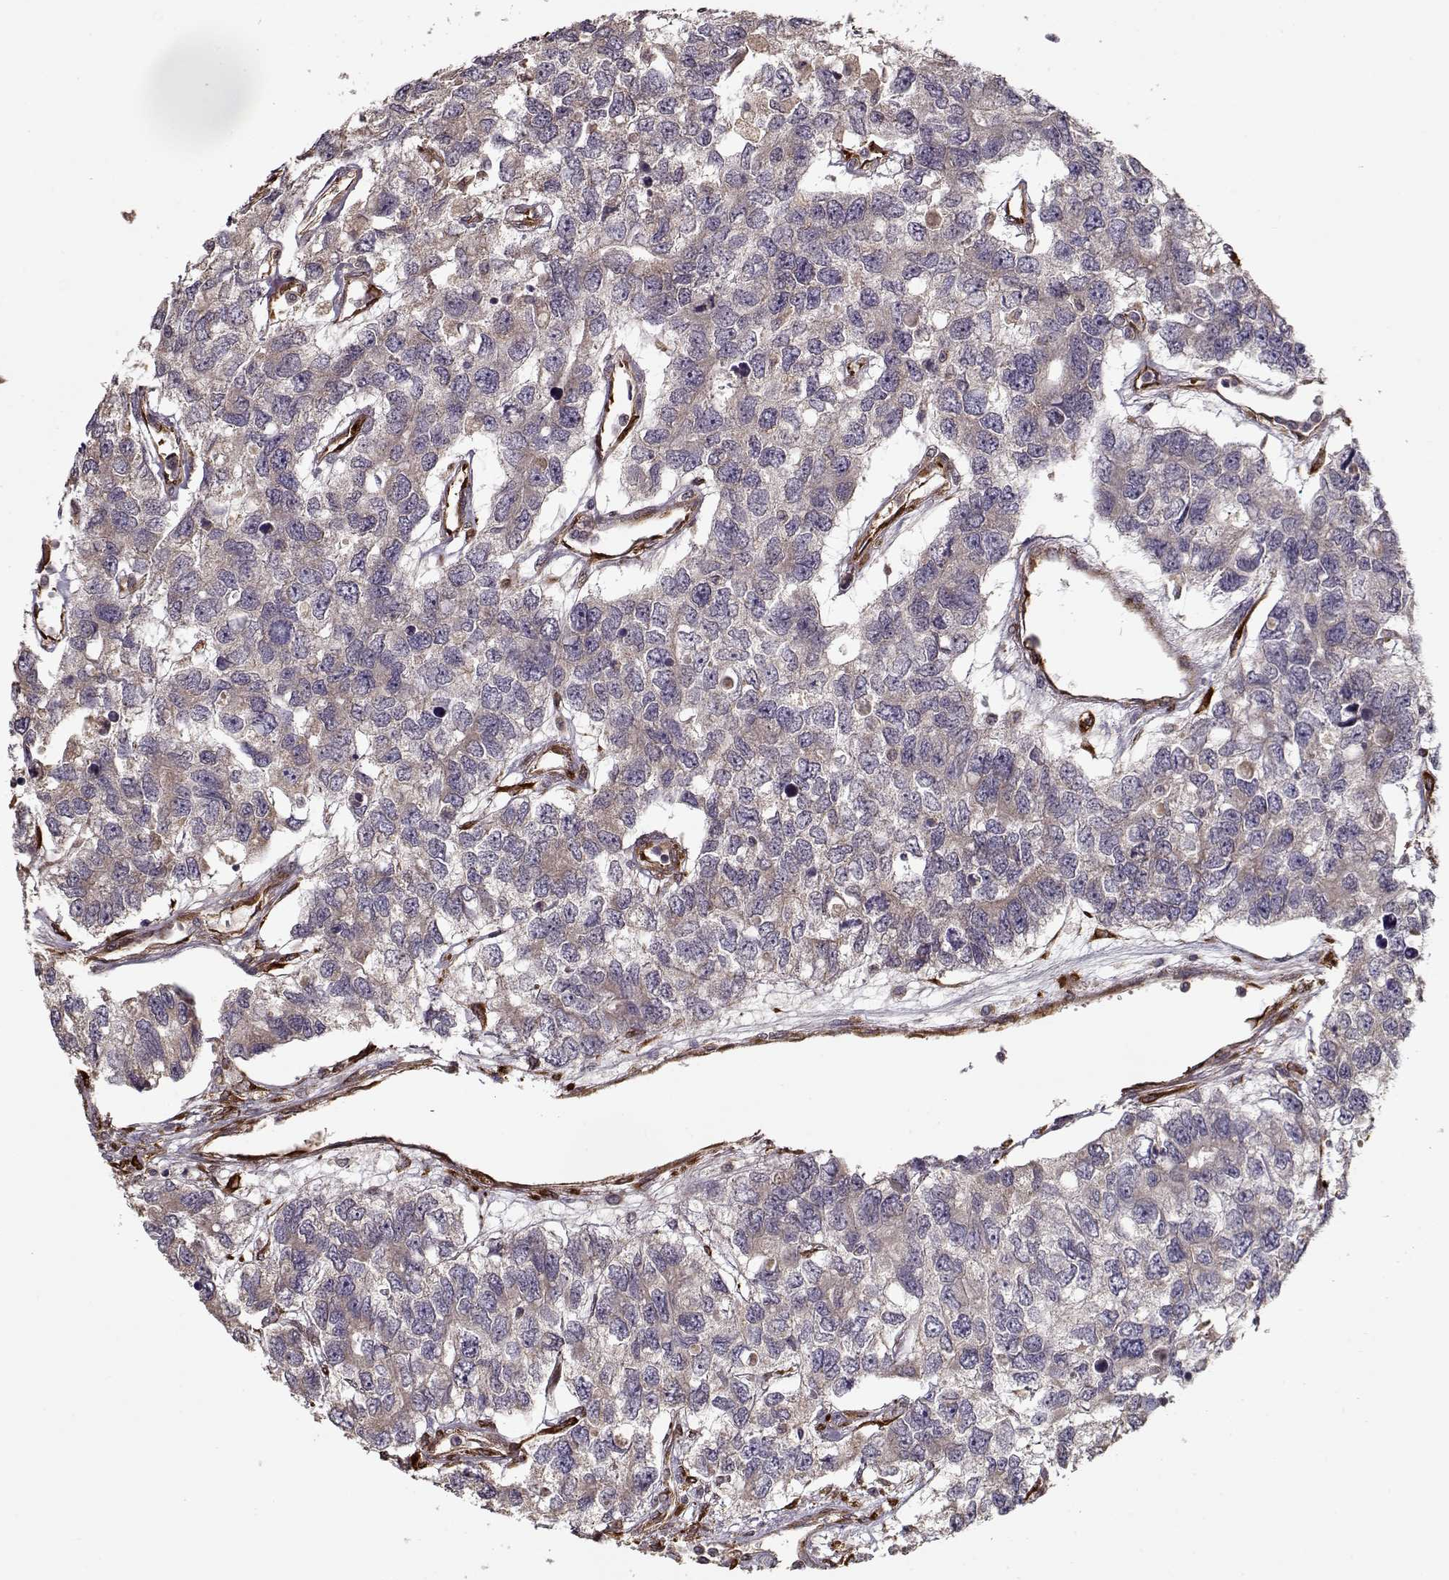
{"staining": {"intensity": "moderate", "quantity": ">75%", "location": "cytoplasmic/membranous"}, "tissue": "testis cancer", "cell_type": "Tumor cells", "image_type": "cancer", "snomed": [{"axis": "morphology", "description": "Seminoma, NOS"}, {"axis": "topography", "description": "Testis"}], "caption": "Approximately >75% of tumor cells in human testis cancer (seminoma) demonstrate moderate cytoplasmic/membranous protein positivity as visualized by brown immunohistochemical staining.", "gene": "IMMP1L", "patient": {"sex": "male", "age": 52}}